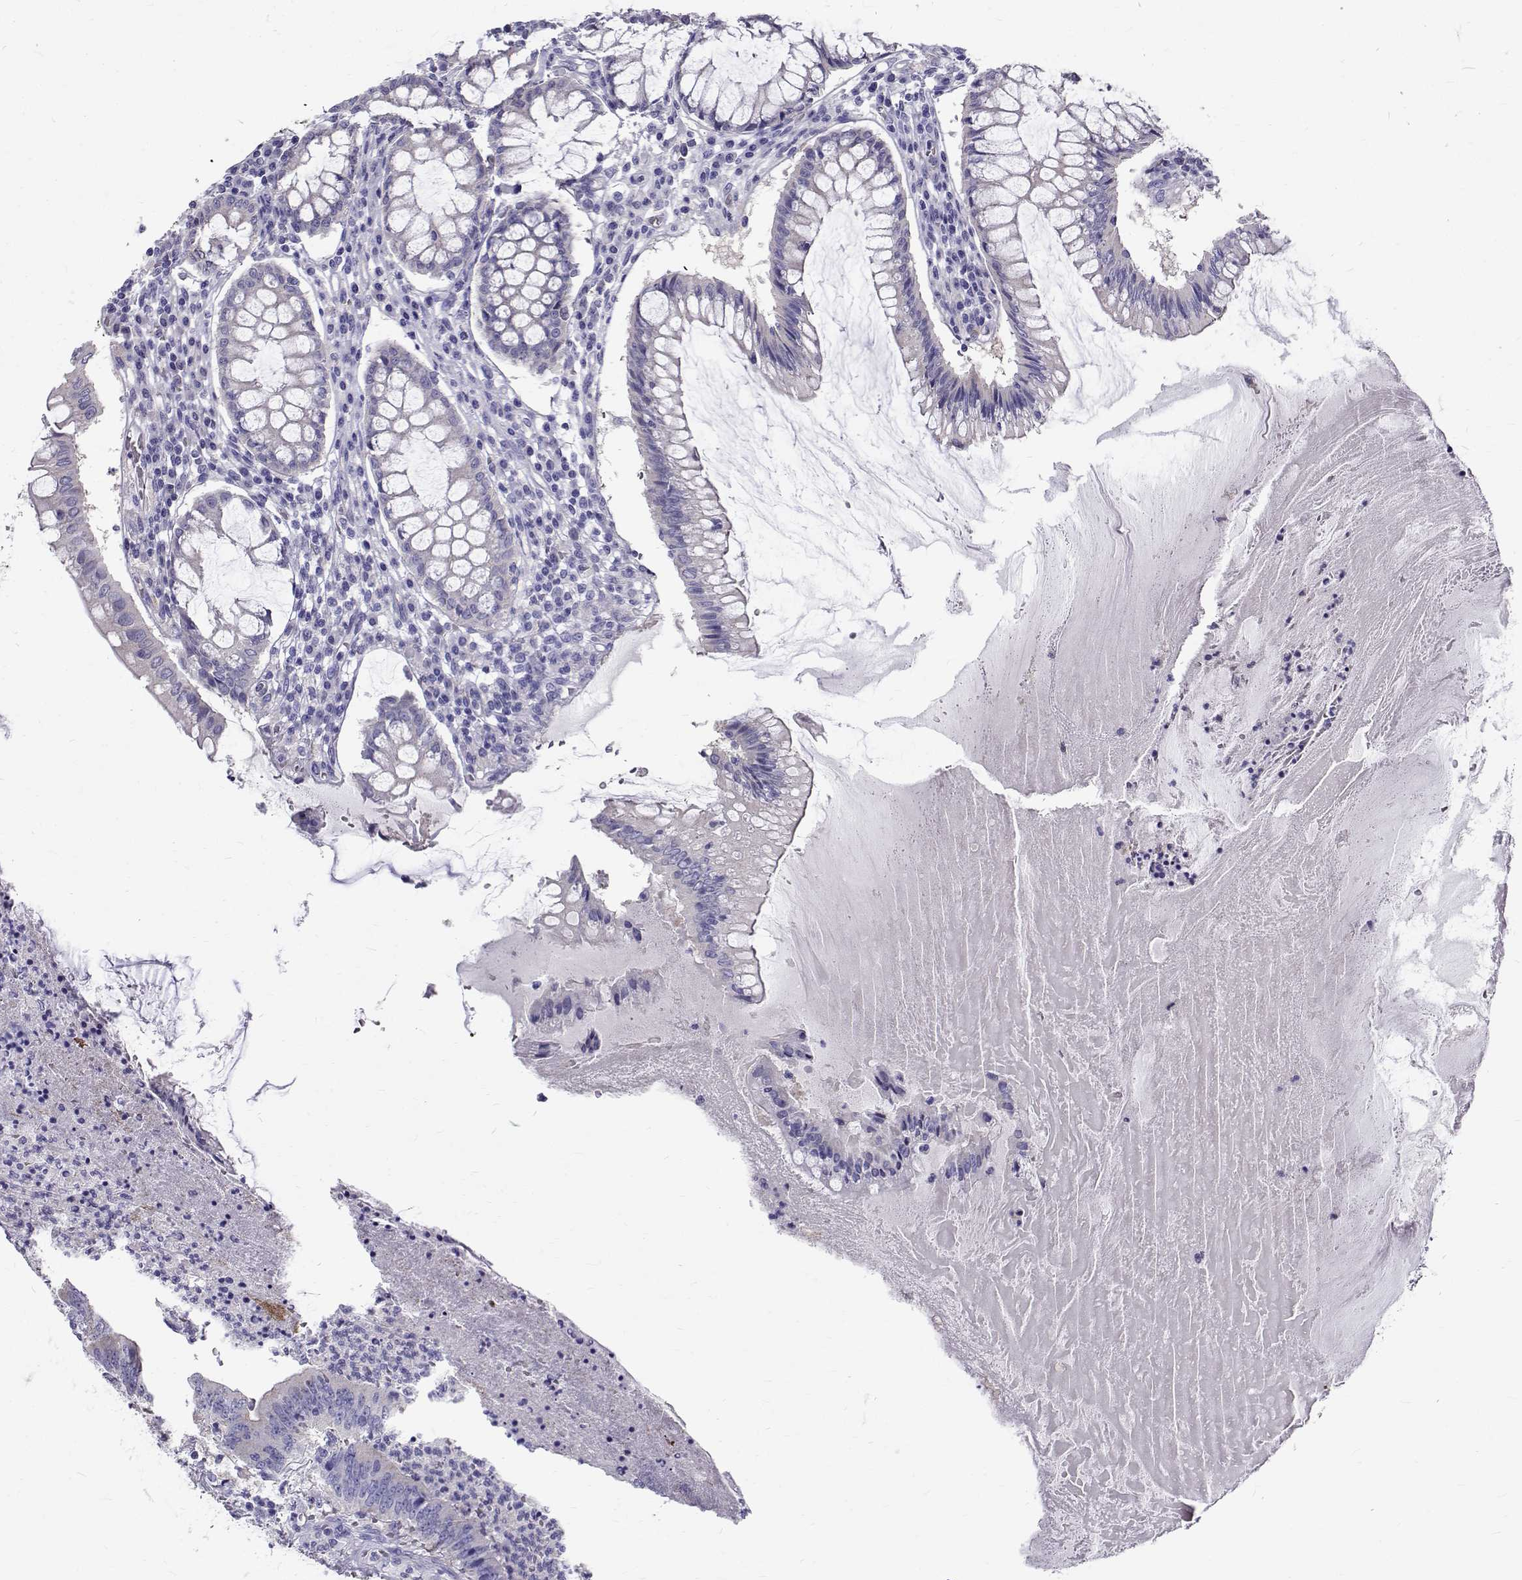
{"staining": {"intensity": "negative", "quantity": "none", "location": "none"}, "tissue": "colorectal cancer", "cell_type": "Tumor cells", "image_type": "cancer", "snomed": [{"axis": "morphology", "description": "Adenocarcinoma, NOS"}, {"axis": "topography", "description": "Colon"}], "caption": "High magnification brightfield microscopy of colorectal cancer (adenocarcinoma) stained with DAB (3,3'-diaminobenzidine) (brown) and counterstained with hematoxylin (blue): tumor cells show no significant positivity.", "gene": "IGSF1", "patient": {"sex": "female", "age": 70}}